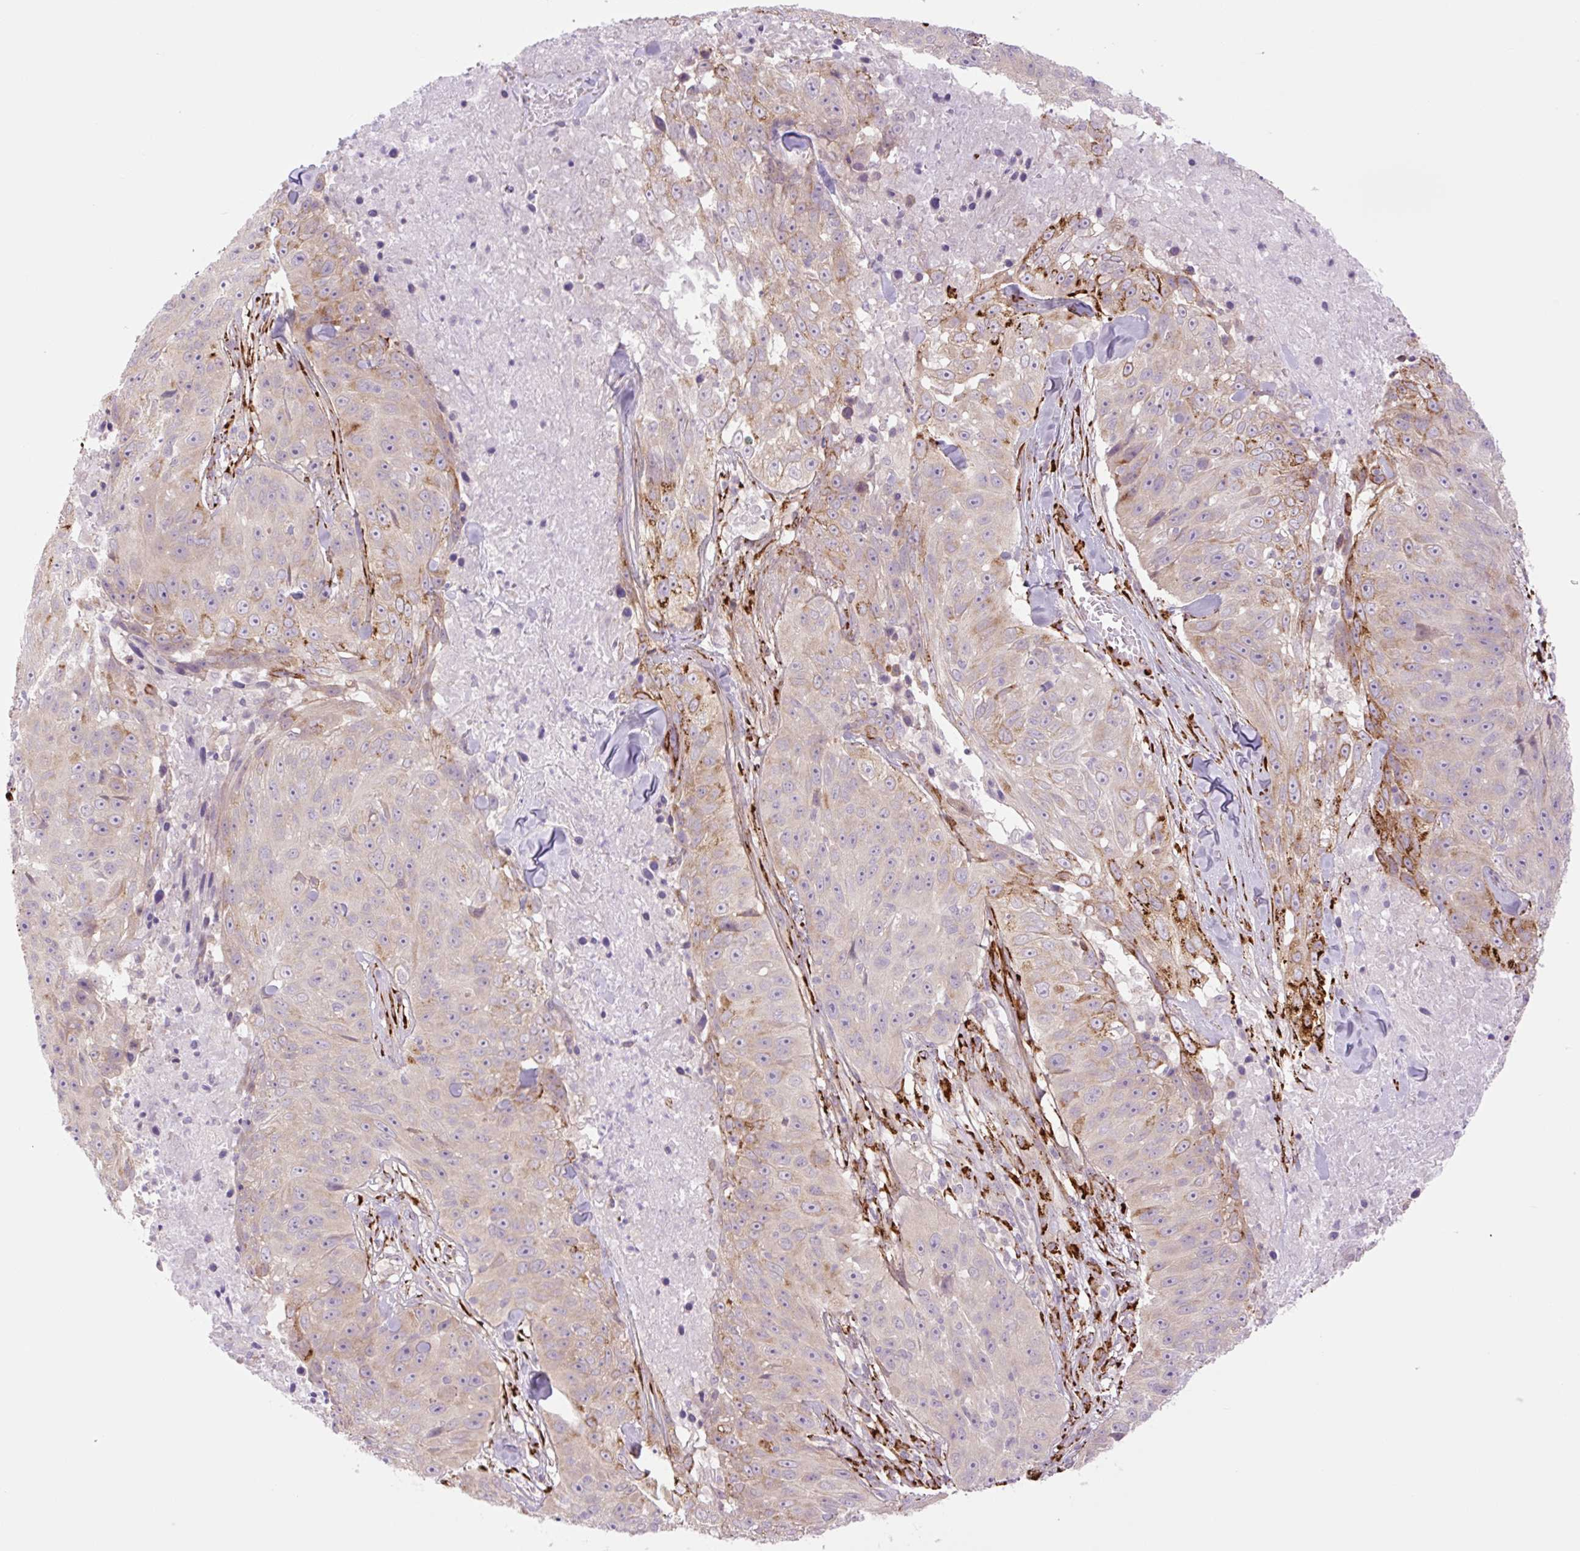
{"staining": {"intensity": "moderate", "quantity": "<25%", "location": "cytoplasmic/membranous"}, "tissue": "skin cancer", "cell_type": "Tumor cells", "image_type": "cancer", "snomed": [{"axis": "morphology", "description": "Squamous cell carcinoma, NOS"}, {"axis": "topography", "description": "Skin"}], "caption": "Skin cancer (squamous cell carcinoma) was stained to show a protein in brown. There is low levels of moderate cytoplasmic/membranous staining in approximately <25% of tumor cells. (DAB IHC, brown staining for protein, blue staining for nuclei).", "gene": "COL5A1", "patient": {"sex": "female", "age": 87}}